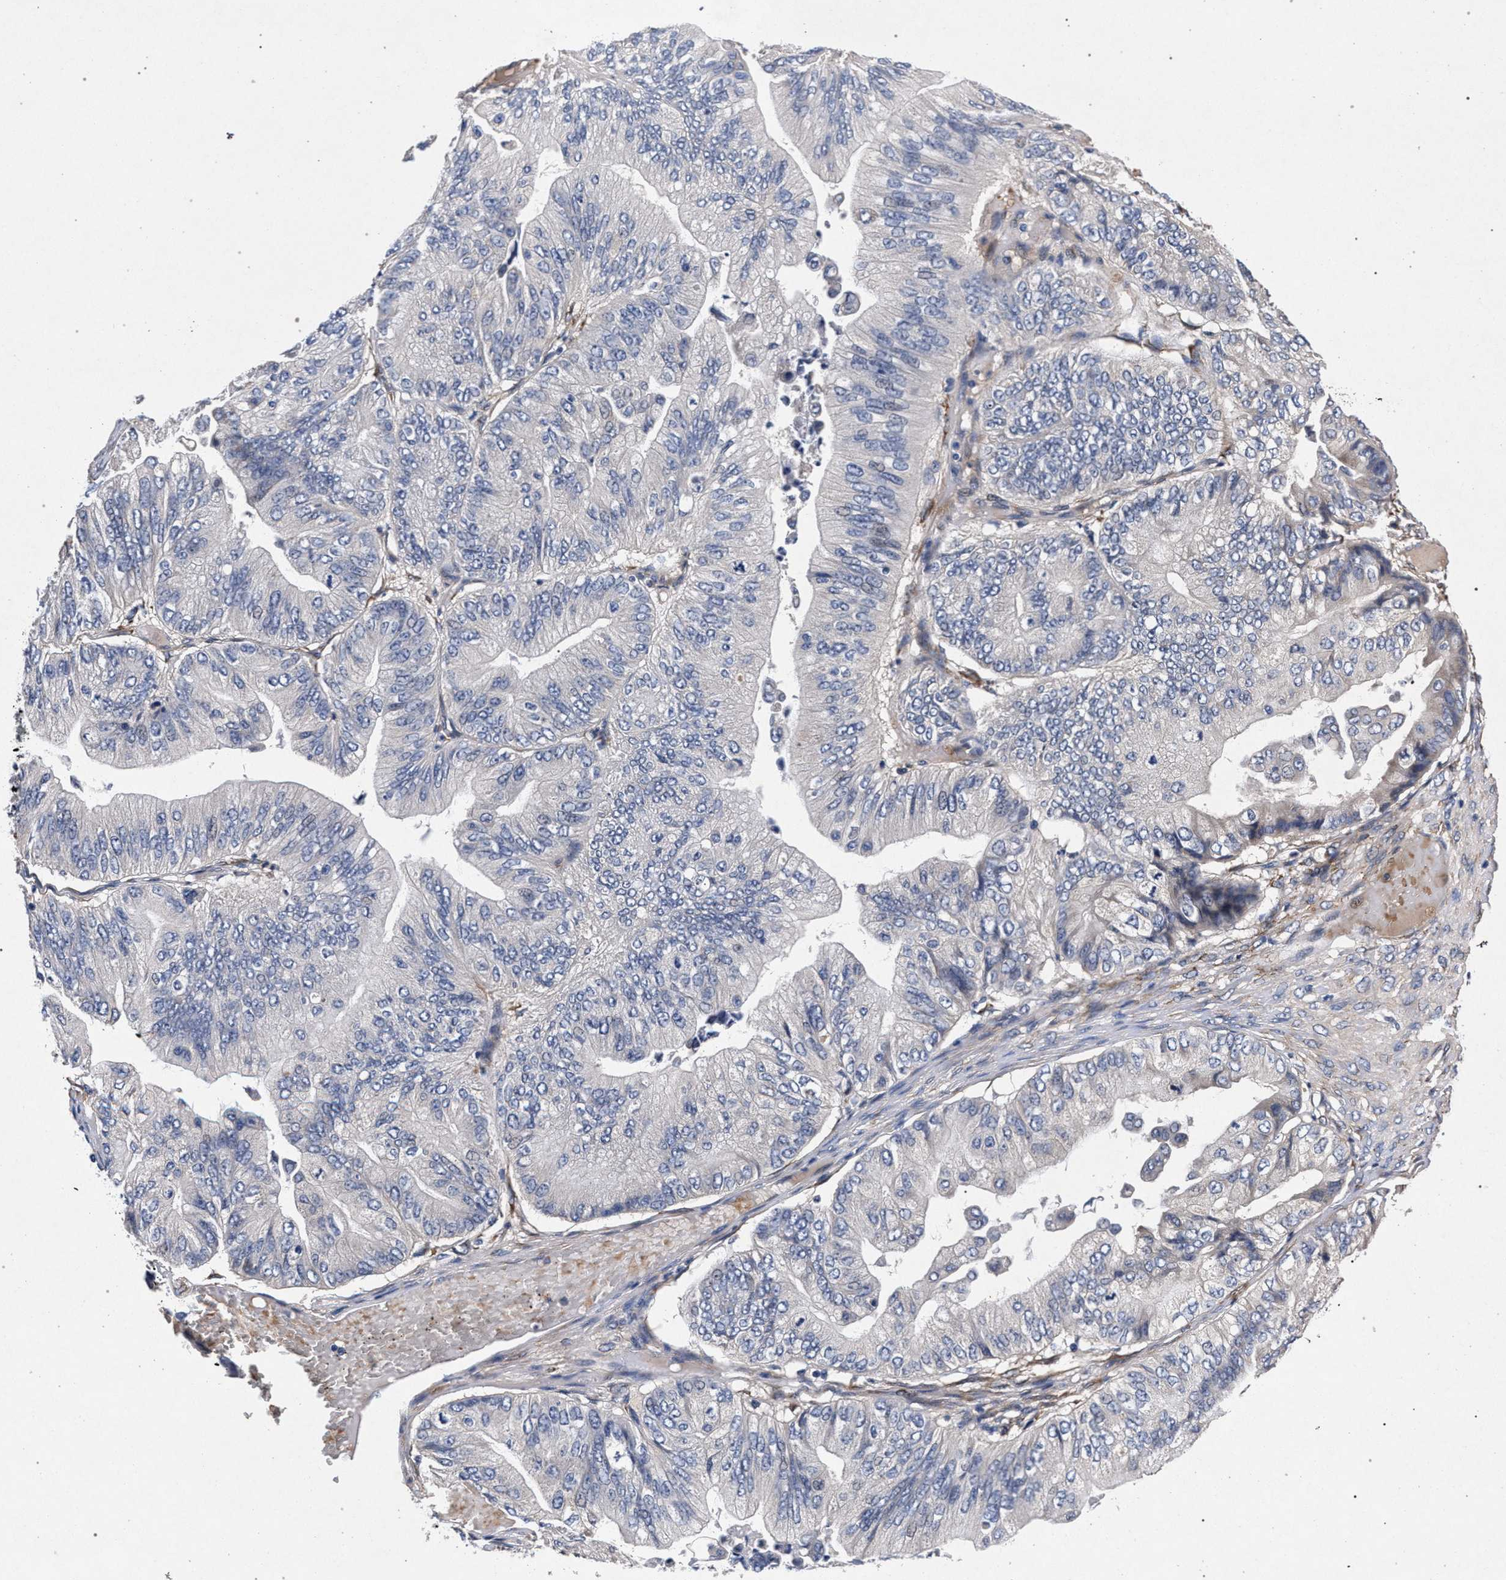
{"staining": {"intensity": "moderate", "quantity": "25%-75%", "location": "cytoplasmic/membranous"}, "tissue": "ovarian cancer", "cell_type": "Tumor cells", "image_type": "cancer", "snomed": [{"axis": "morphology", "description": "Cystadenocarcinoma, mucinous, NOS"}, {"axis": "topography", "description": "Ovary"}], "caption": "This image exhibits ovarian mucinous cystadenocarcinoma stained with immunohistochemistry to label a protein in brown. The cytoplasmic/membranous of tumor cells show moderate positivity for the protein. Nuclei are counter-stained blue.", "gene": "NEK7", "patient": {"sex": "female", "age": 61}}